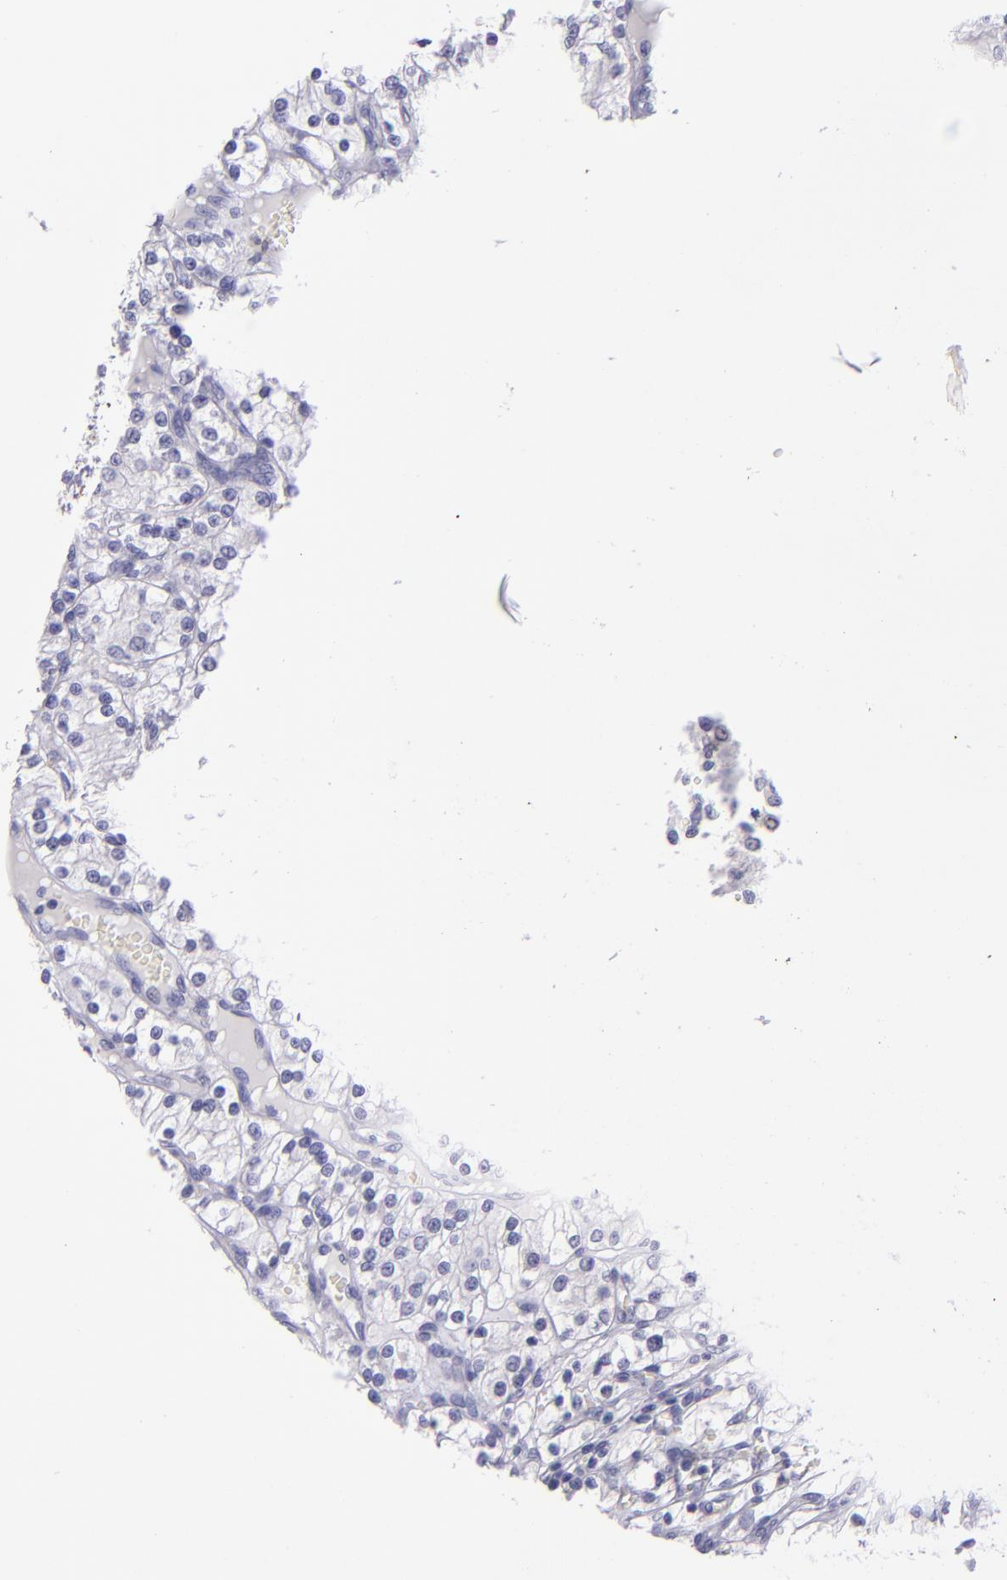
{"staining": {"intensity": "negative", "quantity": "none", "location": "none"}, "tissue": "renal cancer", "cell_type": "Tumor cells", "image_type": "cancer", "snomed": [{"axis": "morphology", "description": "Adenocarcinoma, NOS"}, {"axis": "topography", "description": "Kidney"}], "caption": "This histopathology image is of adenocarcinoma (renal) stained with IHC to label a protein in brown with the nuclei are counter-stained blue. There is no positivity in tumor cells.", "gene": "TNNT3", "patient": {"sex": "female", "age": 62}}